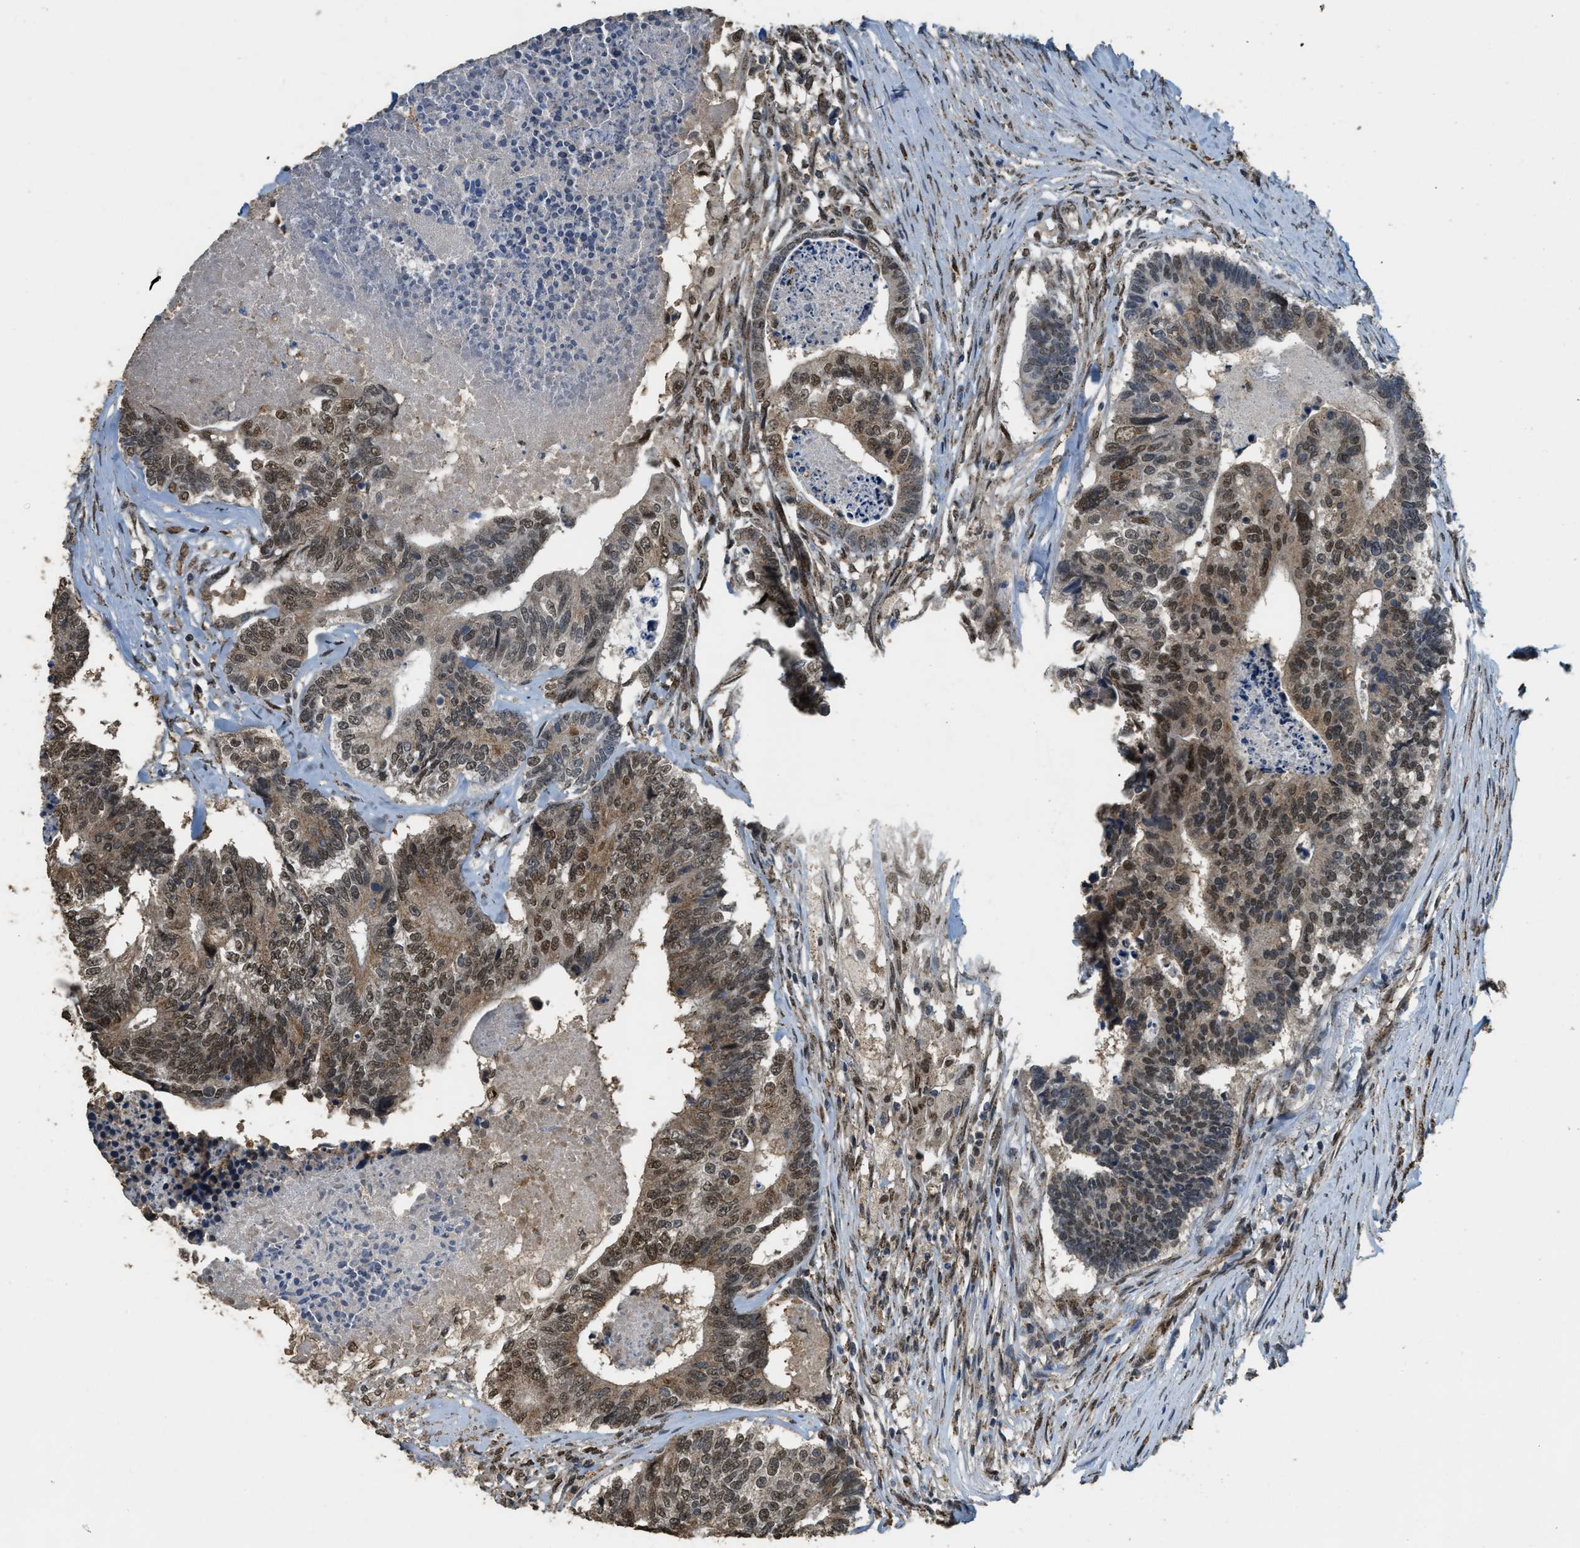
{"staining": {"intensity": "moderate", "quantity": ">75%", "location": "cytoplasmic/membranous,nuclear"}, "tissue": "colorectal cancer", "cell_type": "Tumor cells", "image_type": "cancer", "snomed": [{"axis": "morphology", "description": "Adenocarcinoma, NOS"}, {"axis": "topography", "description": "Colon"}], "caption": "This image reveals colorectal cancer stained with immunohistochemistry to label a protein in brown. The cytoplasmic/membranous and nuclear of tumor cells show moderate positivity for the protein. Nuclei are counter-stained blue.", "gene": "IPO7", "patient": {"sex": "female", "age": 67}}